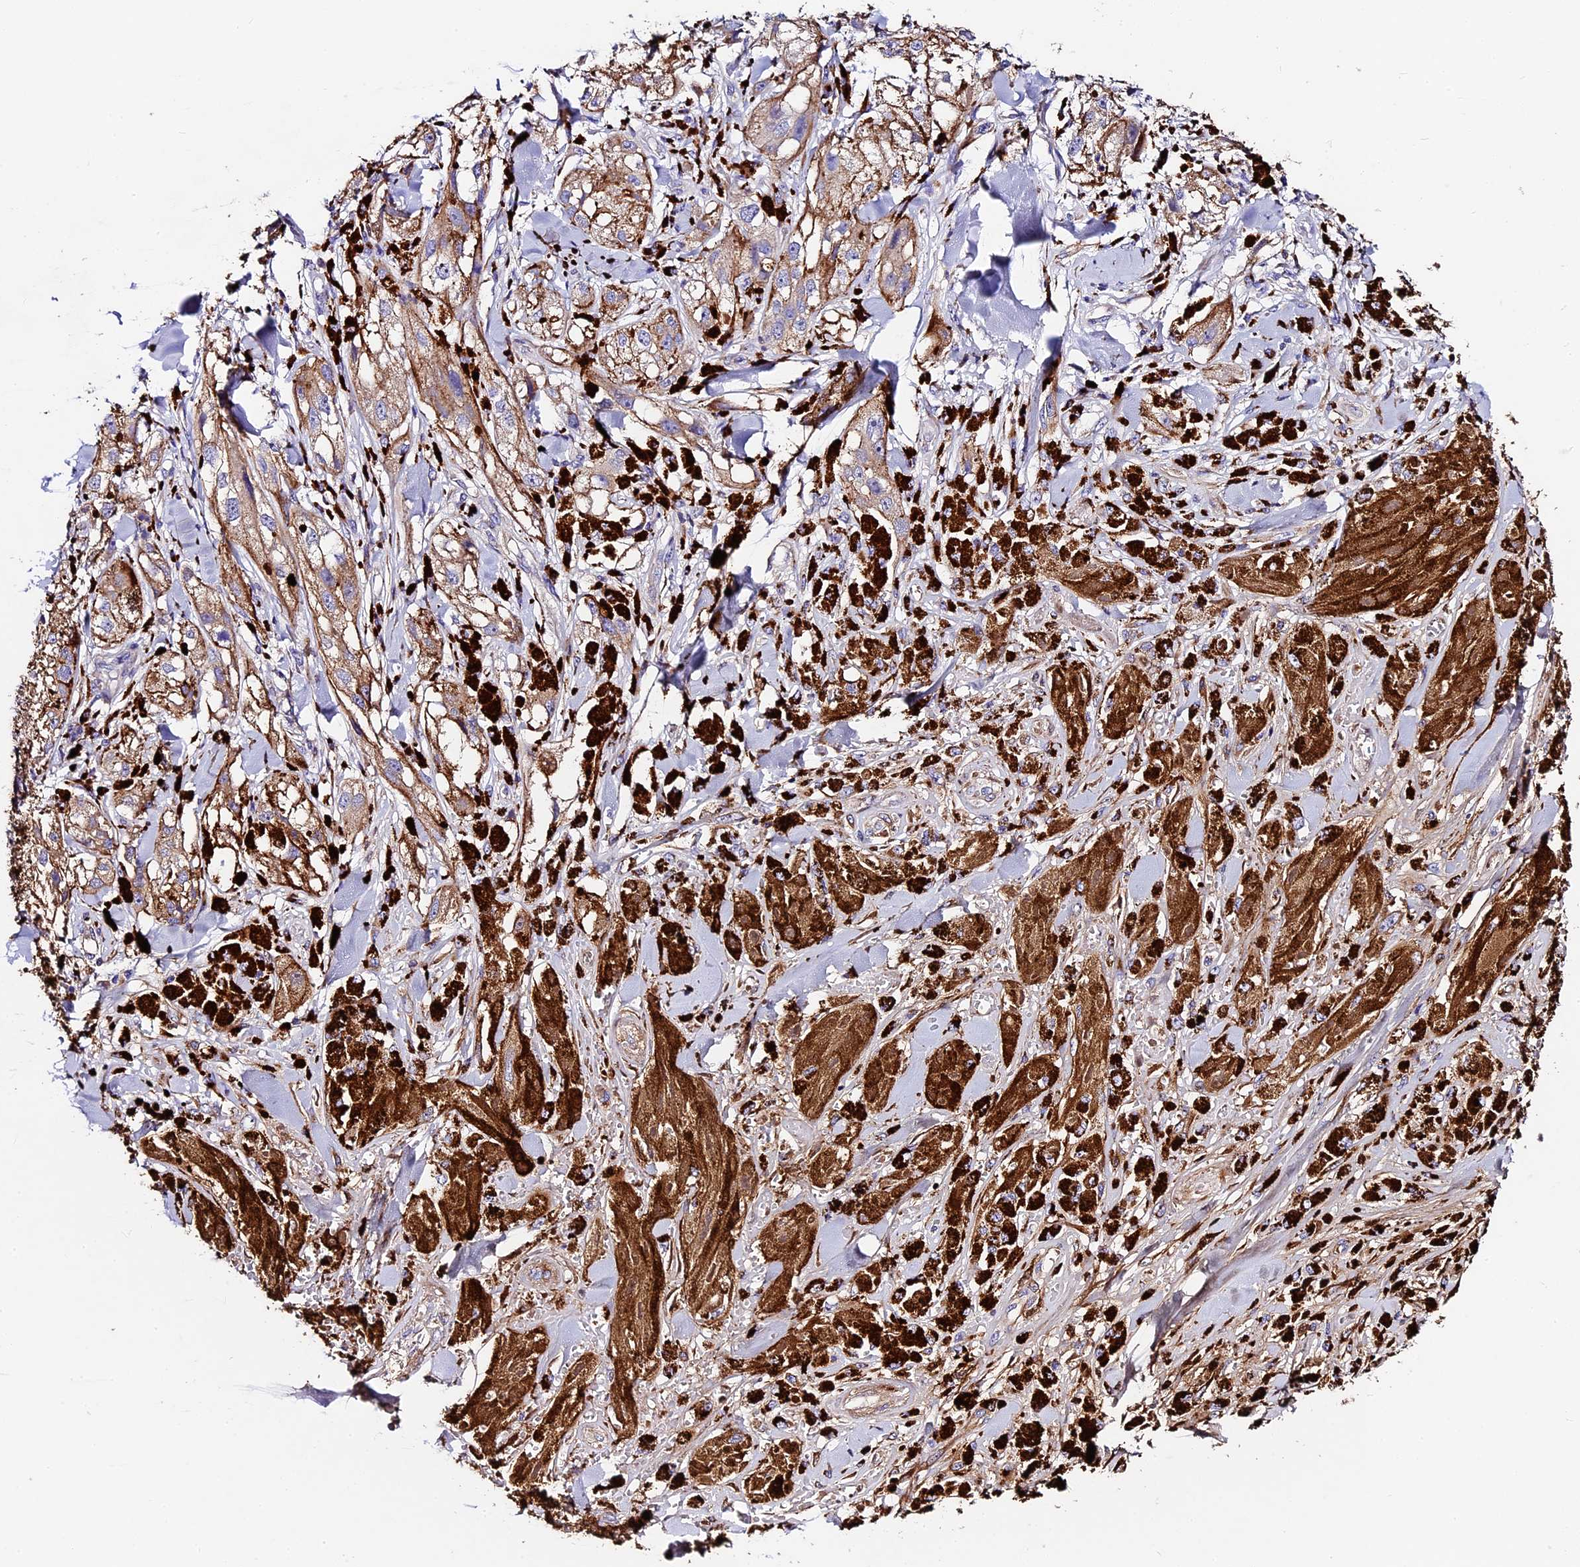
{"staining": {"intensity": "moderate", "quantity": ">75%", "location": "cytoplasmic/membranous"}, "tissue": "melanoma", "cell_type": "Tumor cells", "image_type": "cancer", "snomed": [{"axis": "morphology", "description": "Malignant melanoma, NOS"}, {"axis": "topography", "description": "Skin"}], "caption": "Melanoma stained for a protein (brown) shows moderate cytoplasmic/membranous positive expression in approximately >75% of tumor cells.", "gene": "FREM3", "patient": {"sex": "male", "age": 88}}